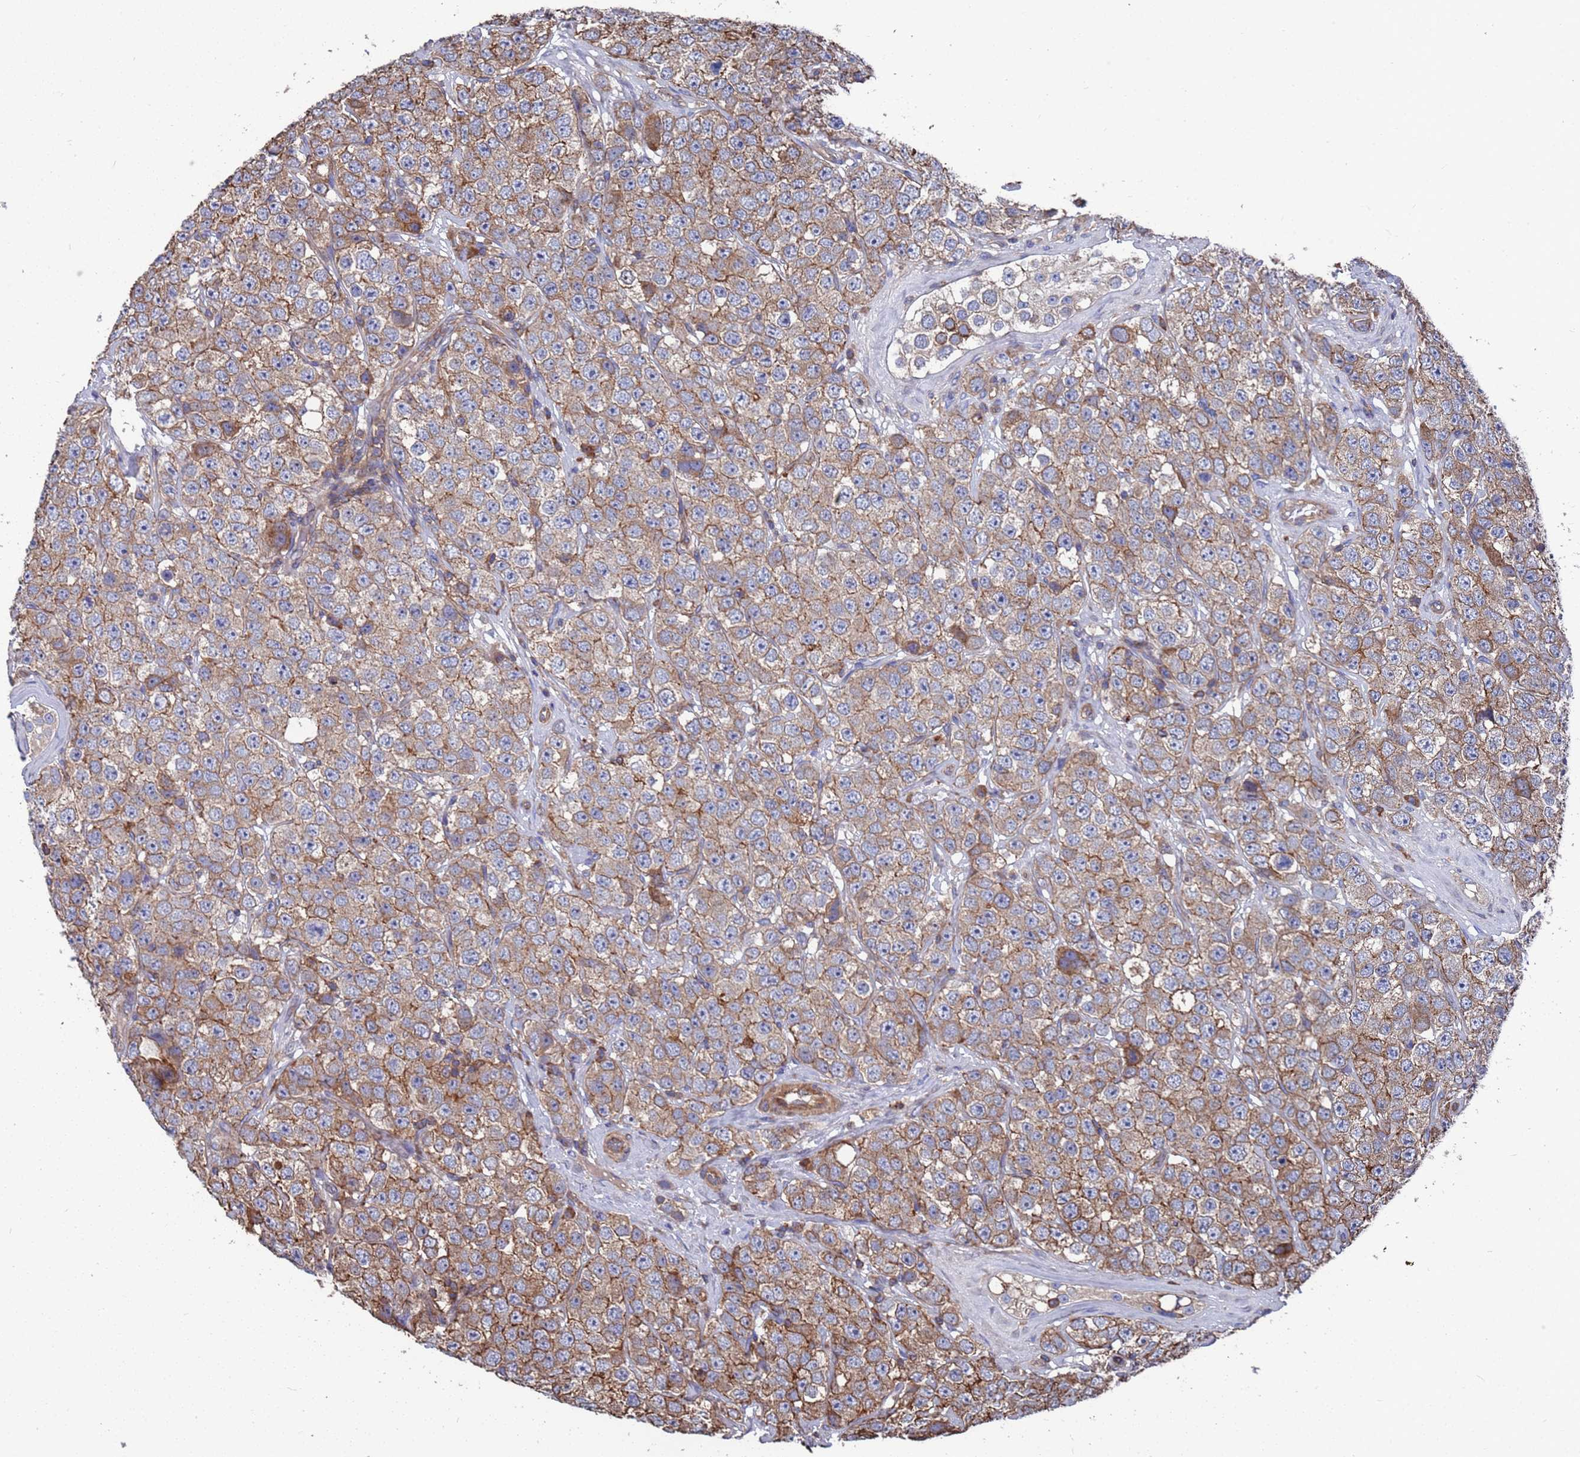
{"staining": {"intensity": "moderate", "quantity": ">75%", "location": "cytoplasmic/membranous"}, "tissue": "testis cancer", "cell_type": "Tumor cells", "image_type": "cancer", "snomed": [{"axis": "morphology", "description": "Seminoma, NOS"}, {"axis": "topography", "description": "Testis"}], "caption": "Human seminoma (testis) stained with a brown dye demonstrates moderate cytoplasmic/membranous positive expression in about >75% of tumor cells.", "gene": "PYCR1", "patient": {"sex": "male", "age": 28}}